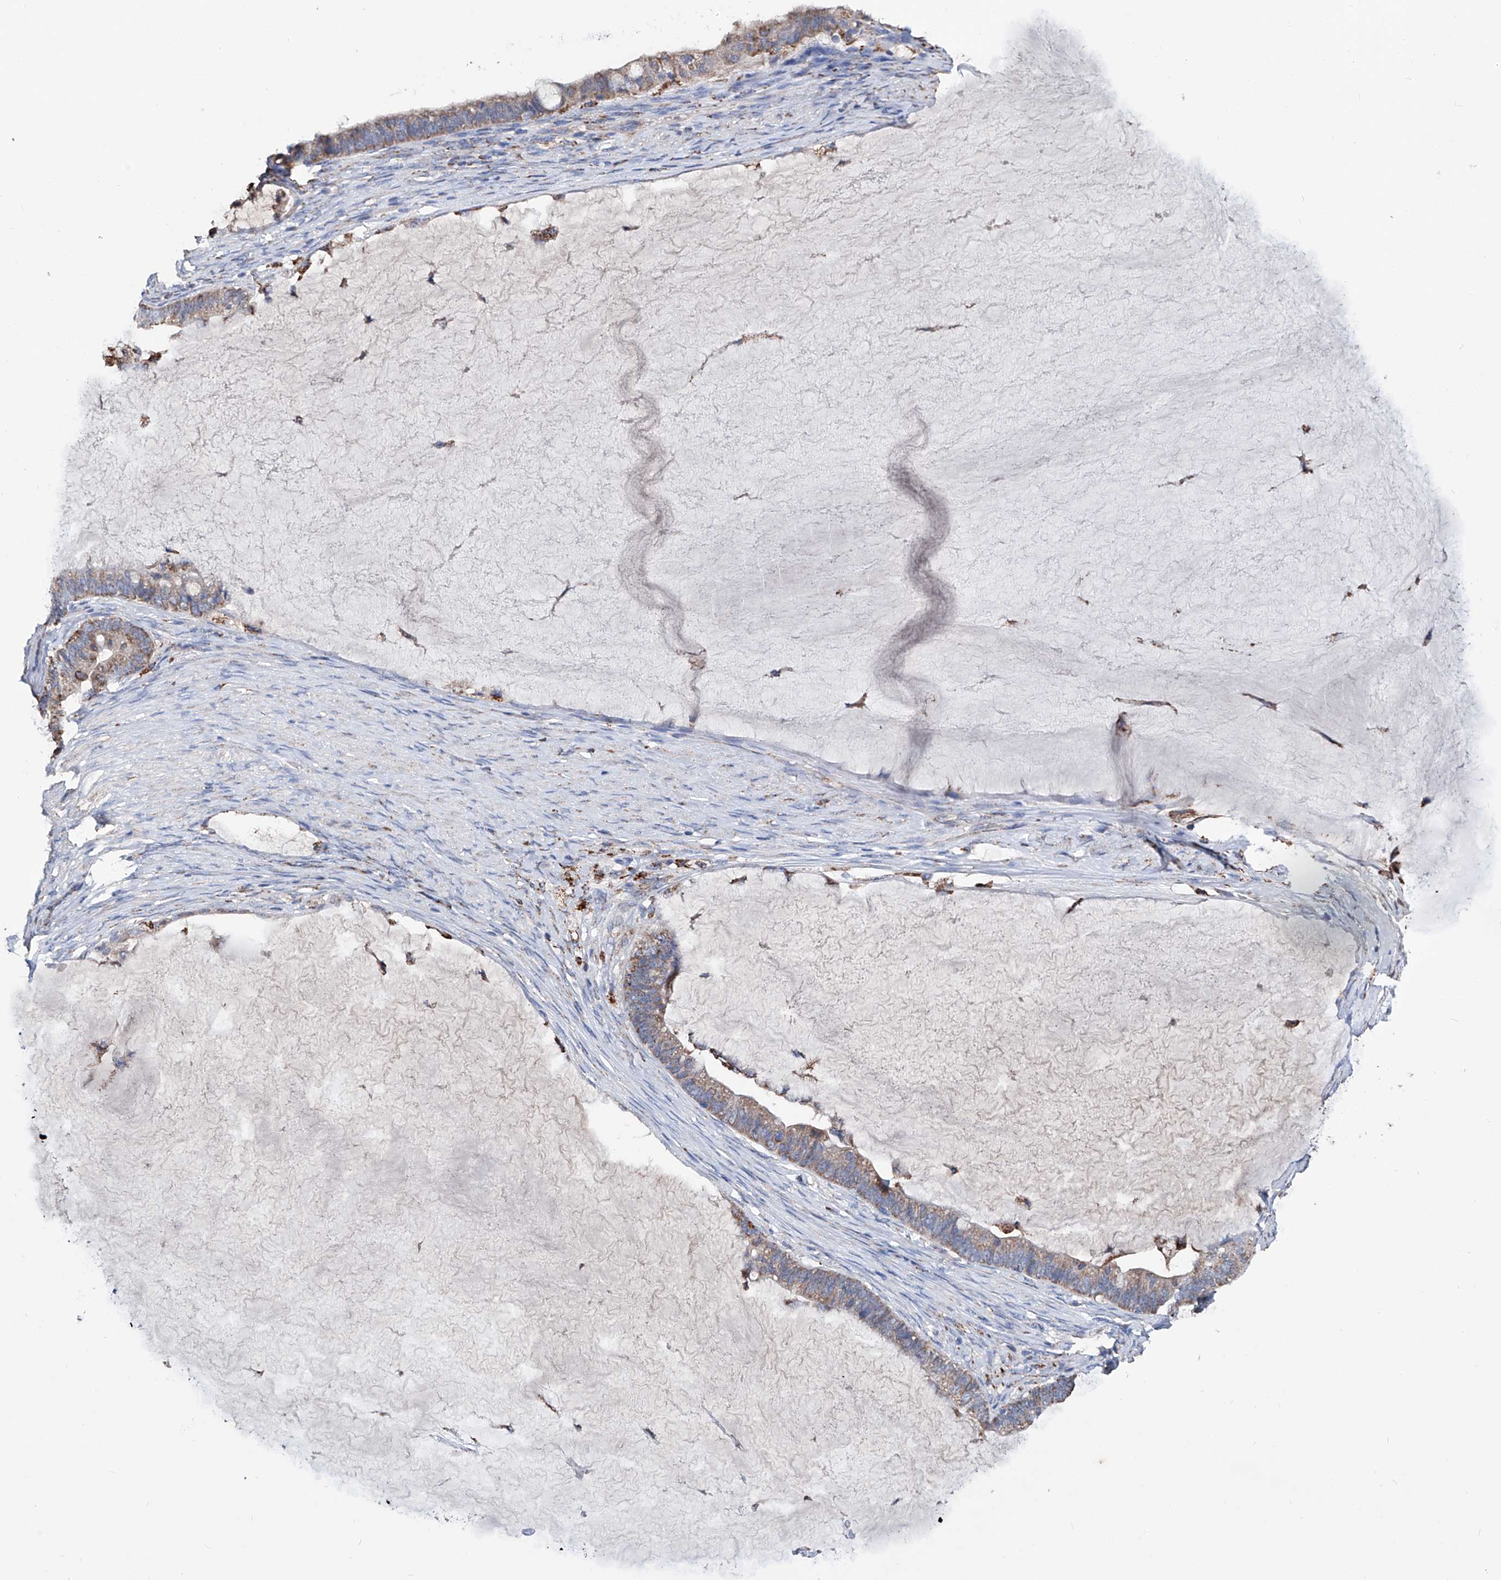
{"staining": {"intensity": "weak", "quantity": ">75%", "location": "cytoplasmic/membranous"}, "tissue": "ovarian cancer", "cell_type": "Tumor cells", "image_type": "cancer", "snomed": [{"axis": "morphology", "description": "Cystadenocarcinoma, mucinous, NOS"}, {"axis": "topography", "description": "Ovary"}], "caption": "Immunohistochemistry of human ovarian cancer (mucinous cystadenocarcinoma) exhibits low levels of weak cytoplasmic/membranous staining in approximately >75% of tumor cells.", "gene": "NHS", "patient": {"sex": "female", "age": 61}}